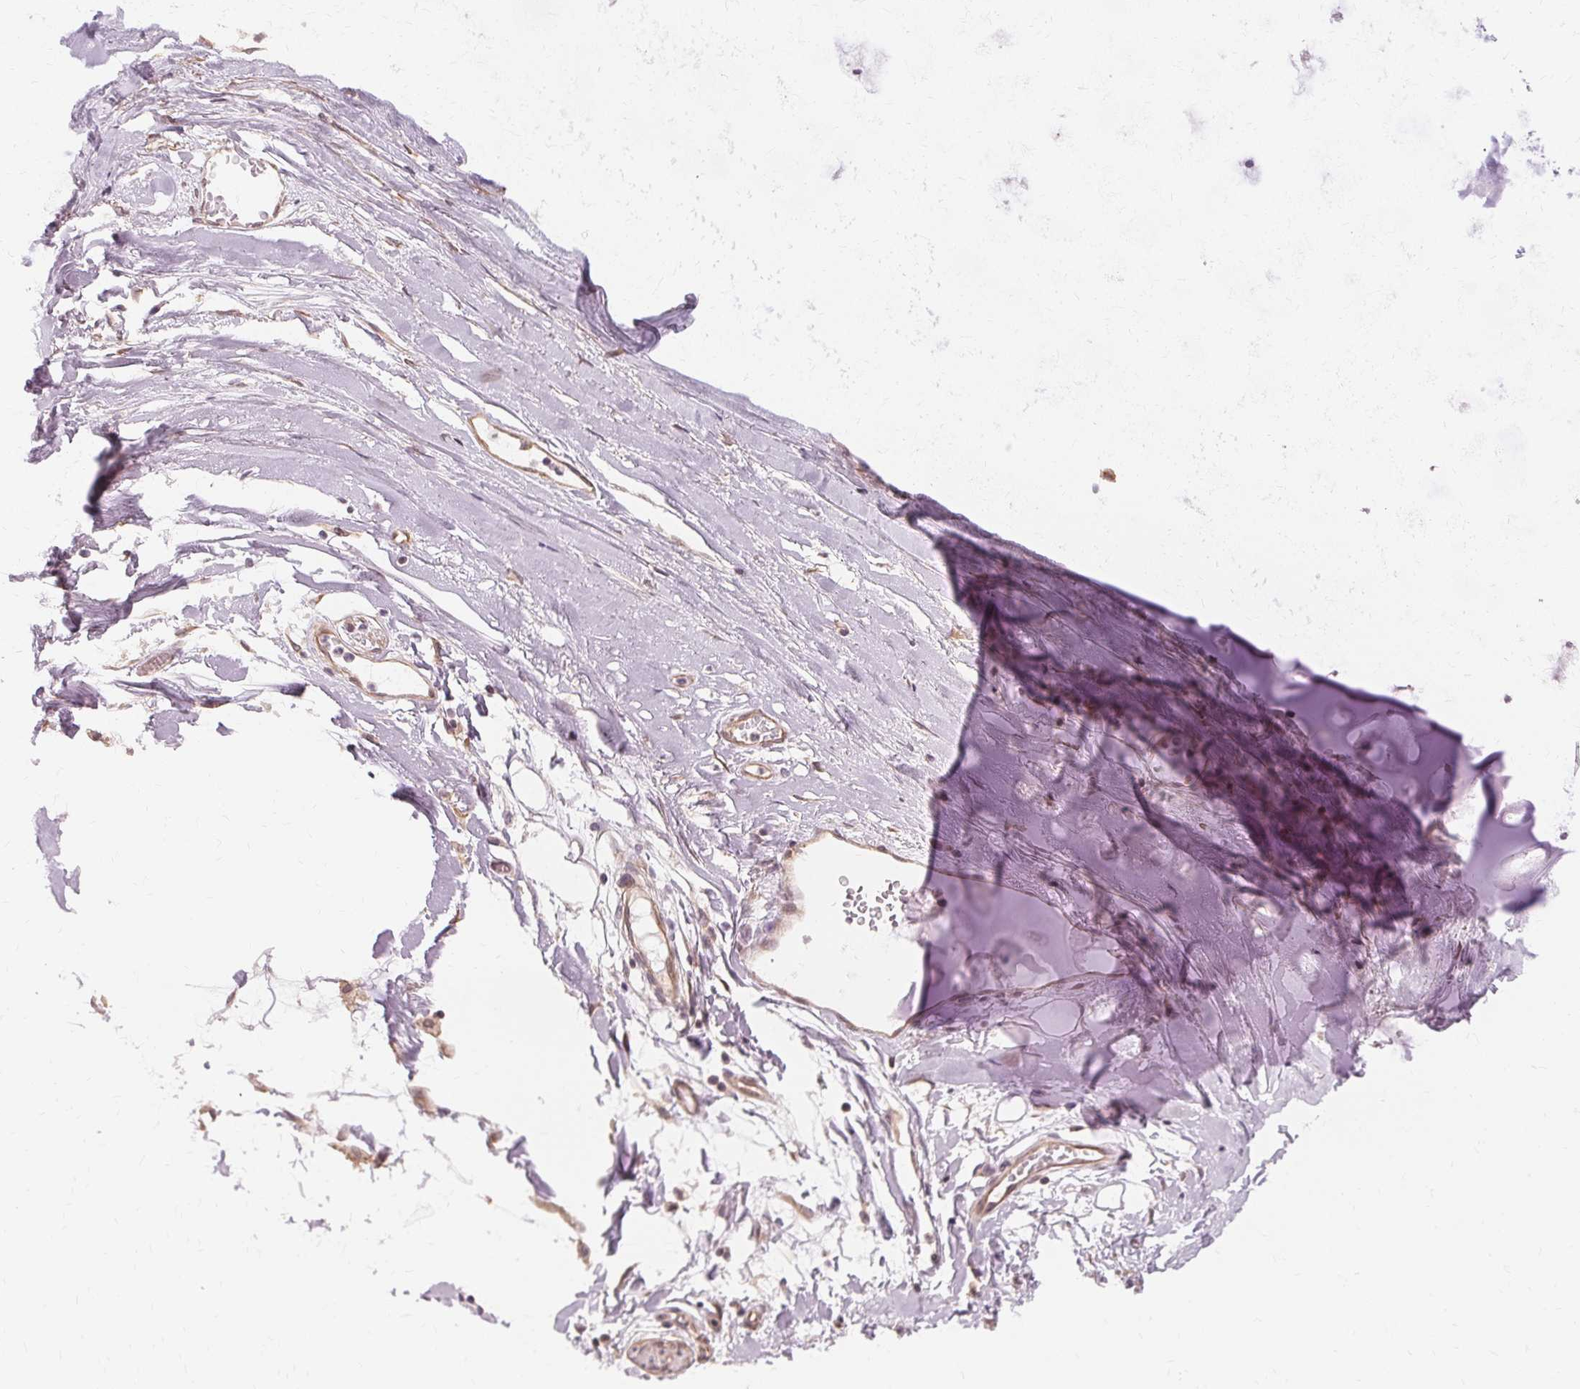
{"staining": {"intensity": "negative", "quantity": "none", "location": "none"}, "tissue": "soft tissue", "cell_type": "Chondrocytes", "image_type": "normal", "snomed": [{"axis": "morphology", "description": "Normal tissue, NOS"}, {"axis": "topography", "description": "Cartilage tissue"}, {"axis": "topography", "description": "Nasopharynx"}, {"axis": "topography", "description": "Thyroid gland"}], "caption": "The image demonstrates no staining of chondrocytes in unremarkable soft tissue.", "gene": "USP8", "patient": {"sex": "male", "age": 63}}